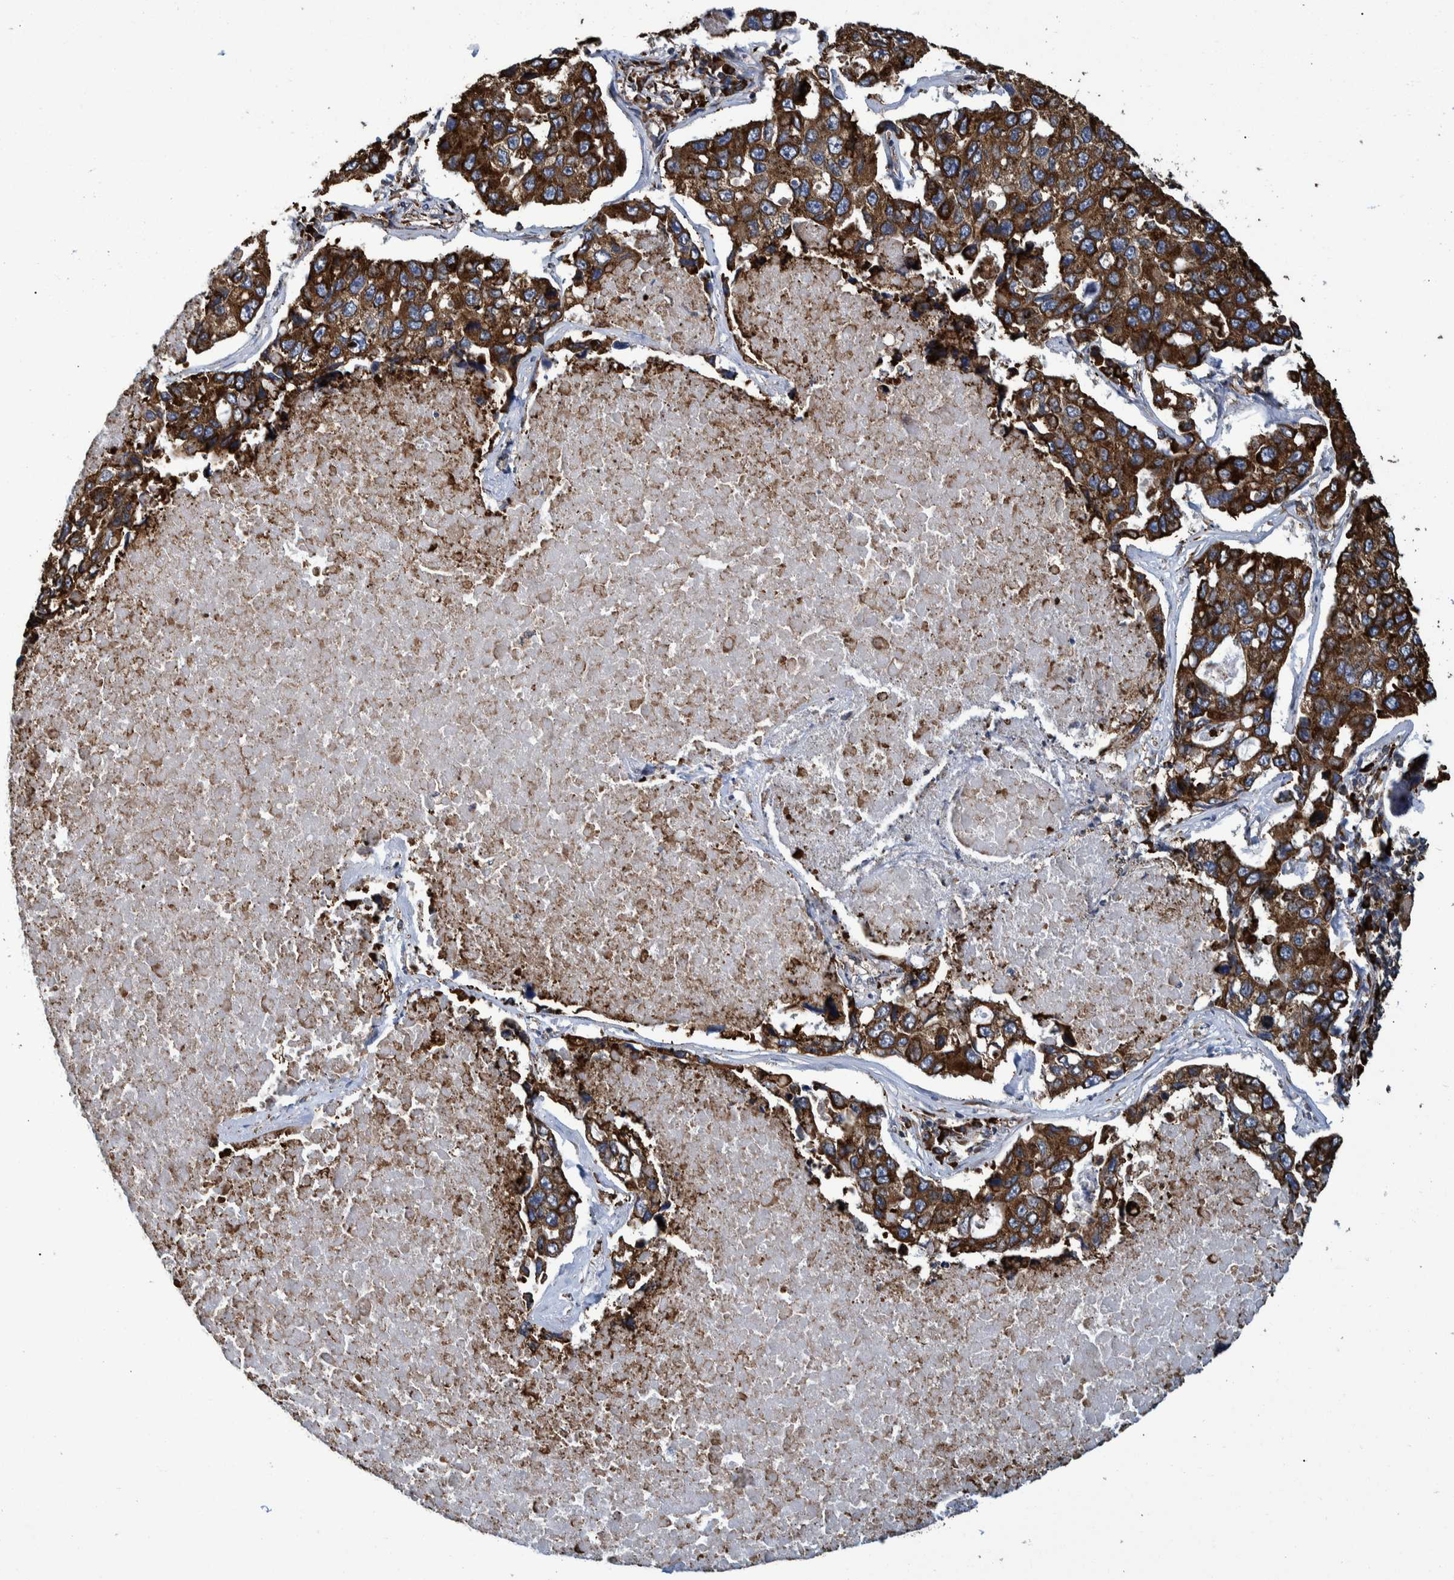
{"staining": {"intensity": "moderate", "quantity": ">75%", "location": "cytoplasmic/membranous"}, "tissue": "lung cancer", "cell_type": "Tumor cells", "image_type": "cancer", "snomed": [{"axis": "morphology", "description": "Adenocarcinoma, NOS"}, {"axis": "topography", "description": "Lung"}], "caption": "Protein expression analysis of lung adenocarcinoma displays moderate cytoplasmic/membranous staining in about >75% of tumor cells. (Stains: DAB in brown, nuclei in blue, Microscopy: brightfield microscopy at high magnification).", "gene": "SPAG5", "patient": {"sex": "male", "age": 64}}